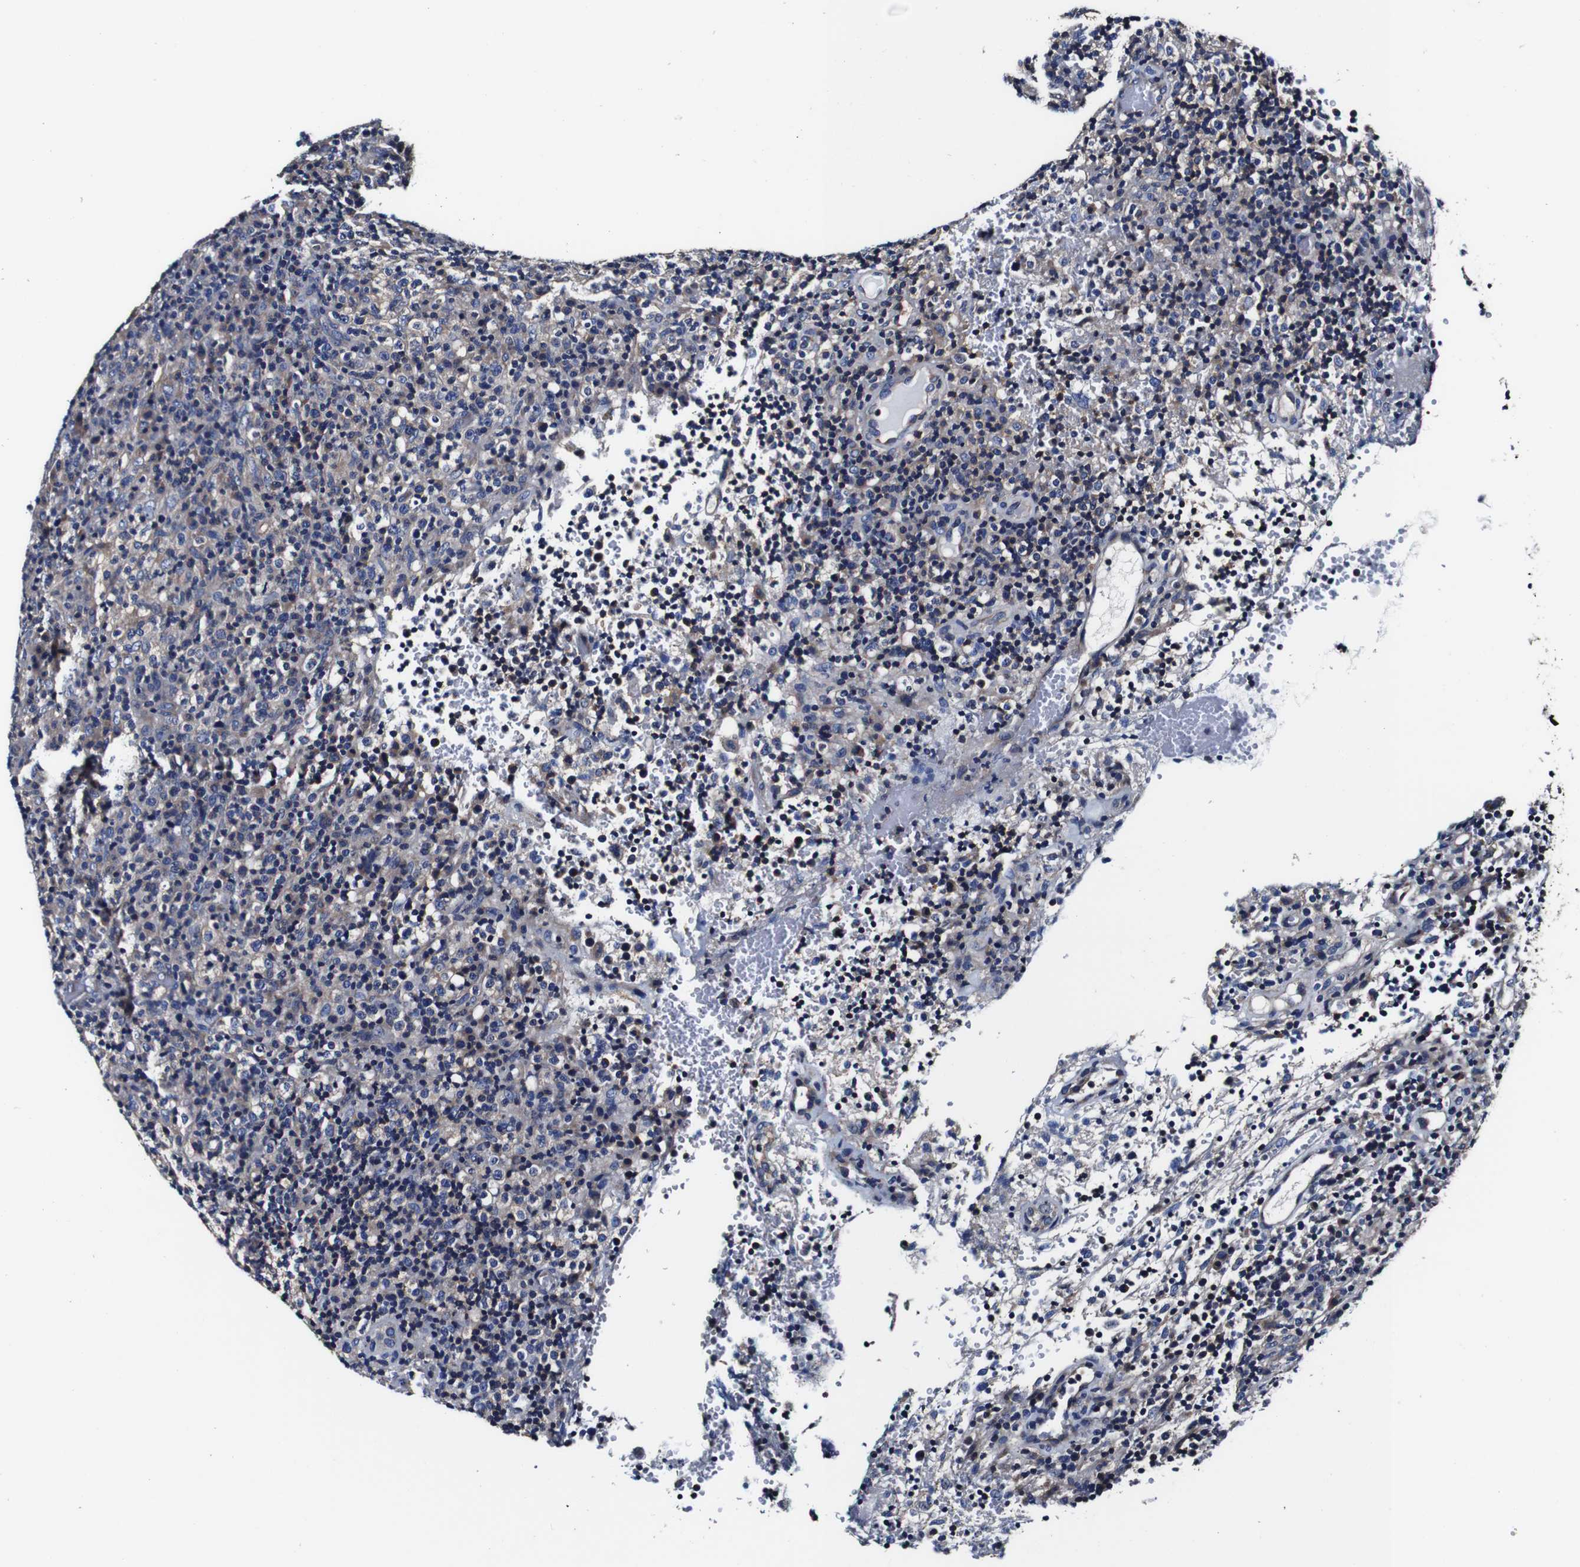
{"staining": {"intensity": "negative", "quantity": "none", "location": "none"}, "tissue": "lymphoma", "cell_type": "Tumor cells", "image_type": "cancer", "snomed": [{"axis": "morphology", "description": "Malignant lymphoma, non-Hodgkin's type, High grade"}, {"axis": "topography", "description": "Lymph node"}], "caption": "IHC of lymphoma demonstrates no staining in tumor cells. (Immunohistochemistry, brightfield microscopy, high magnification).", "gene": "PDCD6IP", "patient": {"sex": "female", "age": 76}}